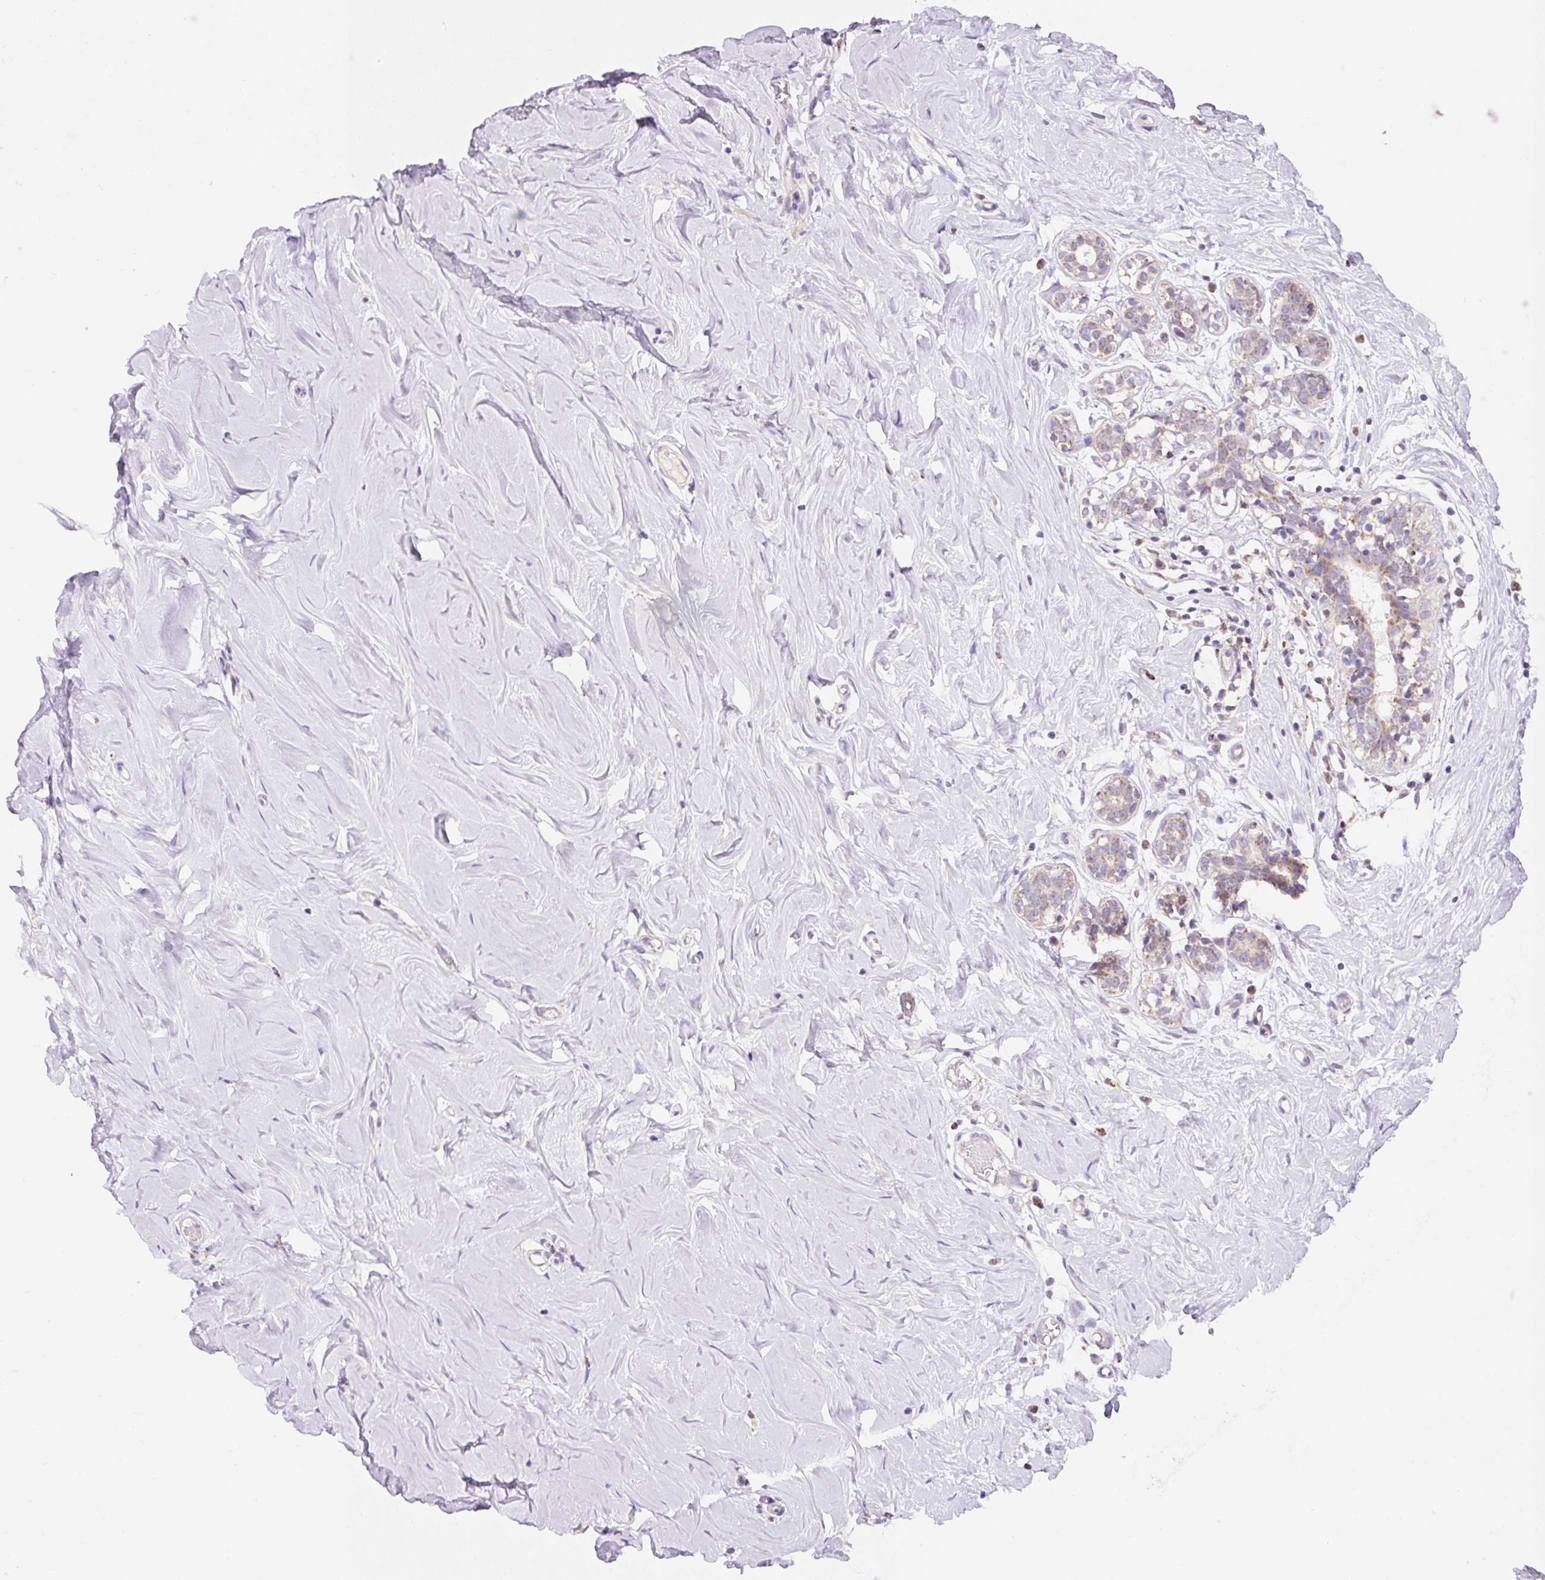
{"staining": {"intensity": "negative", "quantity": "none", "location": "none"}, "tissue": "breast", "cell_type": "Adipocytes", "image_type": "normal", "snomed": [{"axis": "morphology", "description": "Normal tissue, NOS"}, {"axis": "topography", "description": "Breast"}], "caption": "Histopathology image shows no protein expression in adipocytes of normal breast.", "gene": "PCK2", "patient": {"sex": "female", "age": 27}}